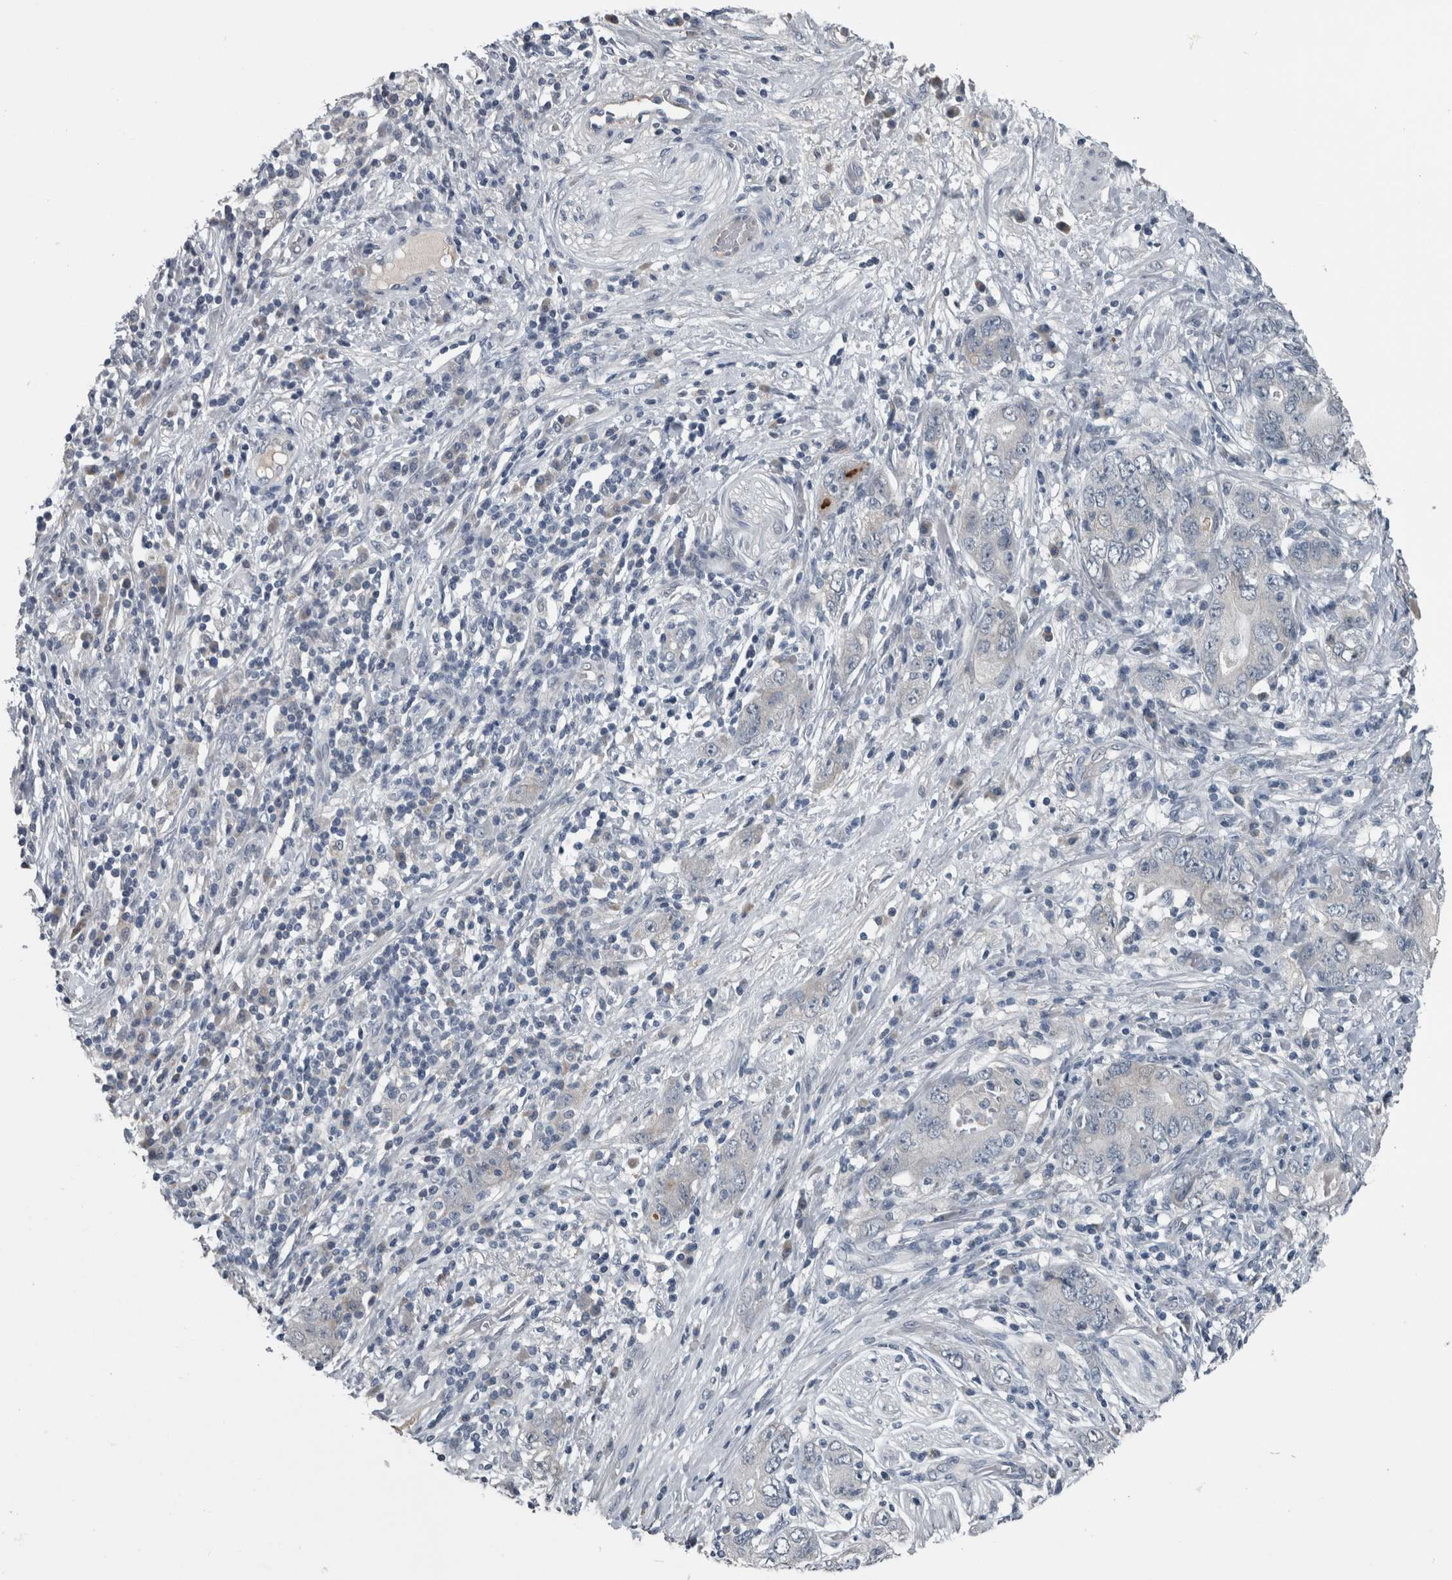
{"staining": {"intensity": "negative", "quantity": "none", "location": "none"}, "tissue": "stomach cancer", "cell_type": "Tumor cells", "image_type": "cancer", "snomed": [{"axis": "morphology", "description": "Adenocarcinoma, NOS"}, {"axis": "topography", "description": "Stomach, lower"}], "caption": "An immunohistochemistry (IHC) micrograph of adenocarcinoma (stomach) is shown. There is no staining in tumor cells of adenocarcinoma (stomach).", "gene": "KRT20", "patient": {"sex": "female", "age": 93}}